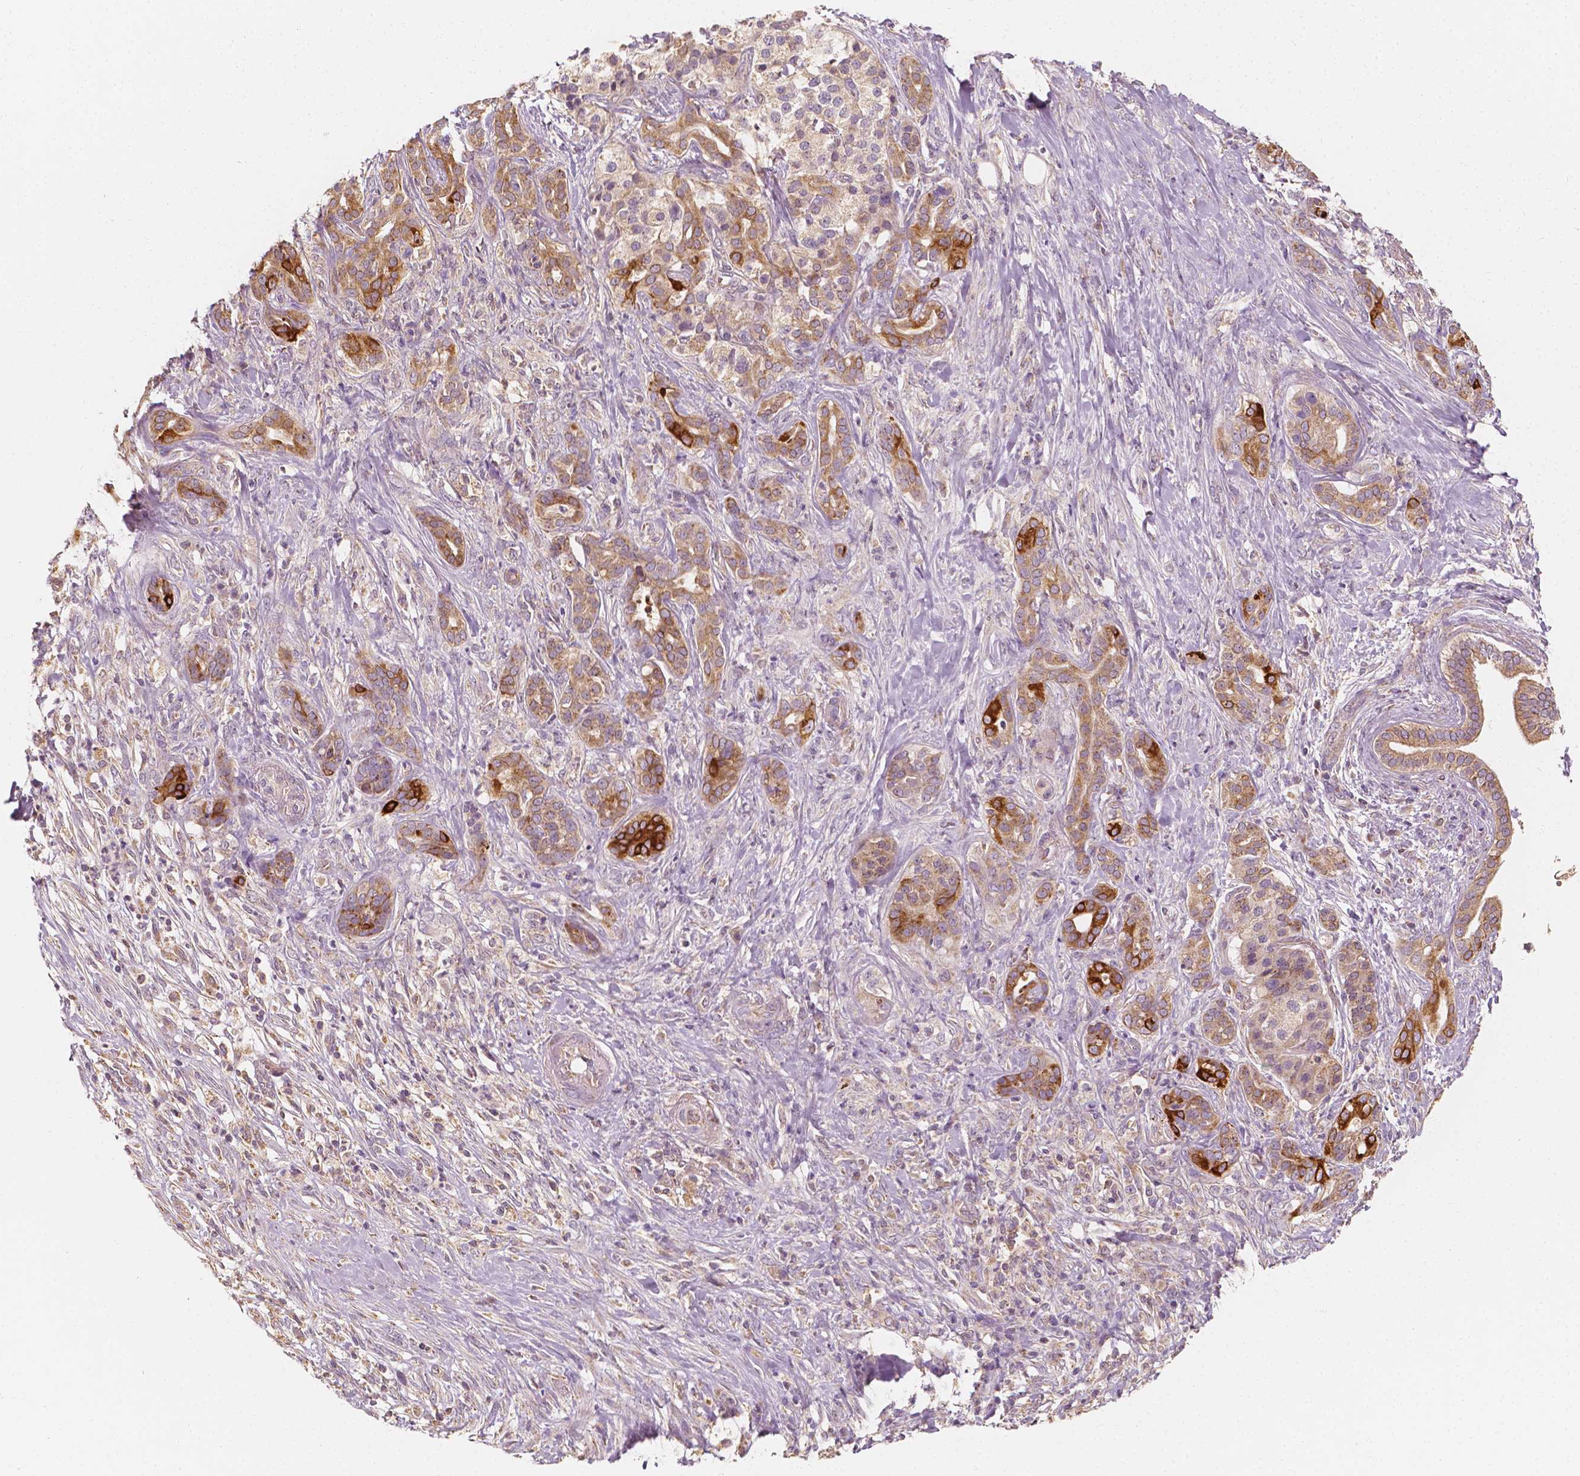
{"staining": {"intensity": "strong", "quantity": "<25%", "location": "cytoplasmic/membranous"}, "tissue": "pancreatic cancer", "cell_type": "Tumor cells", "image_type": "cancer", "snomed": [{"axis": "morphology", "description": "Normal tissue, NOS"}, {"axis": "morphology", "description": "Inflammation, NOS"}, {"axis": "morphology", "description": "Adenocarcinoma, NOS"}, {"axis": "topography", "description": "Pancreas"}], "caption": "Protein expression by immunohistochemistry shows strong cytoplasmic/membranous positivity in about <25% of tumor cells in pancreatic adenocarcinoma.", "gene": "SHPK", "patient": {"sex": "male", "age": 57}}